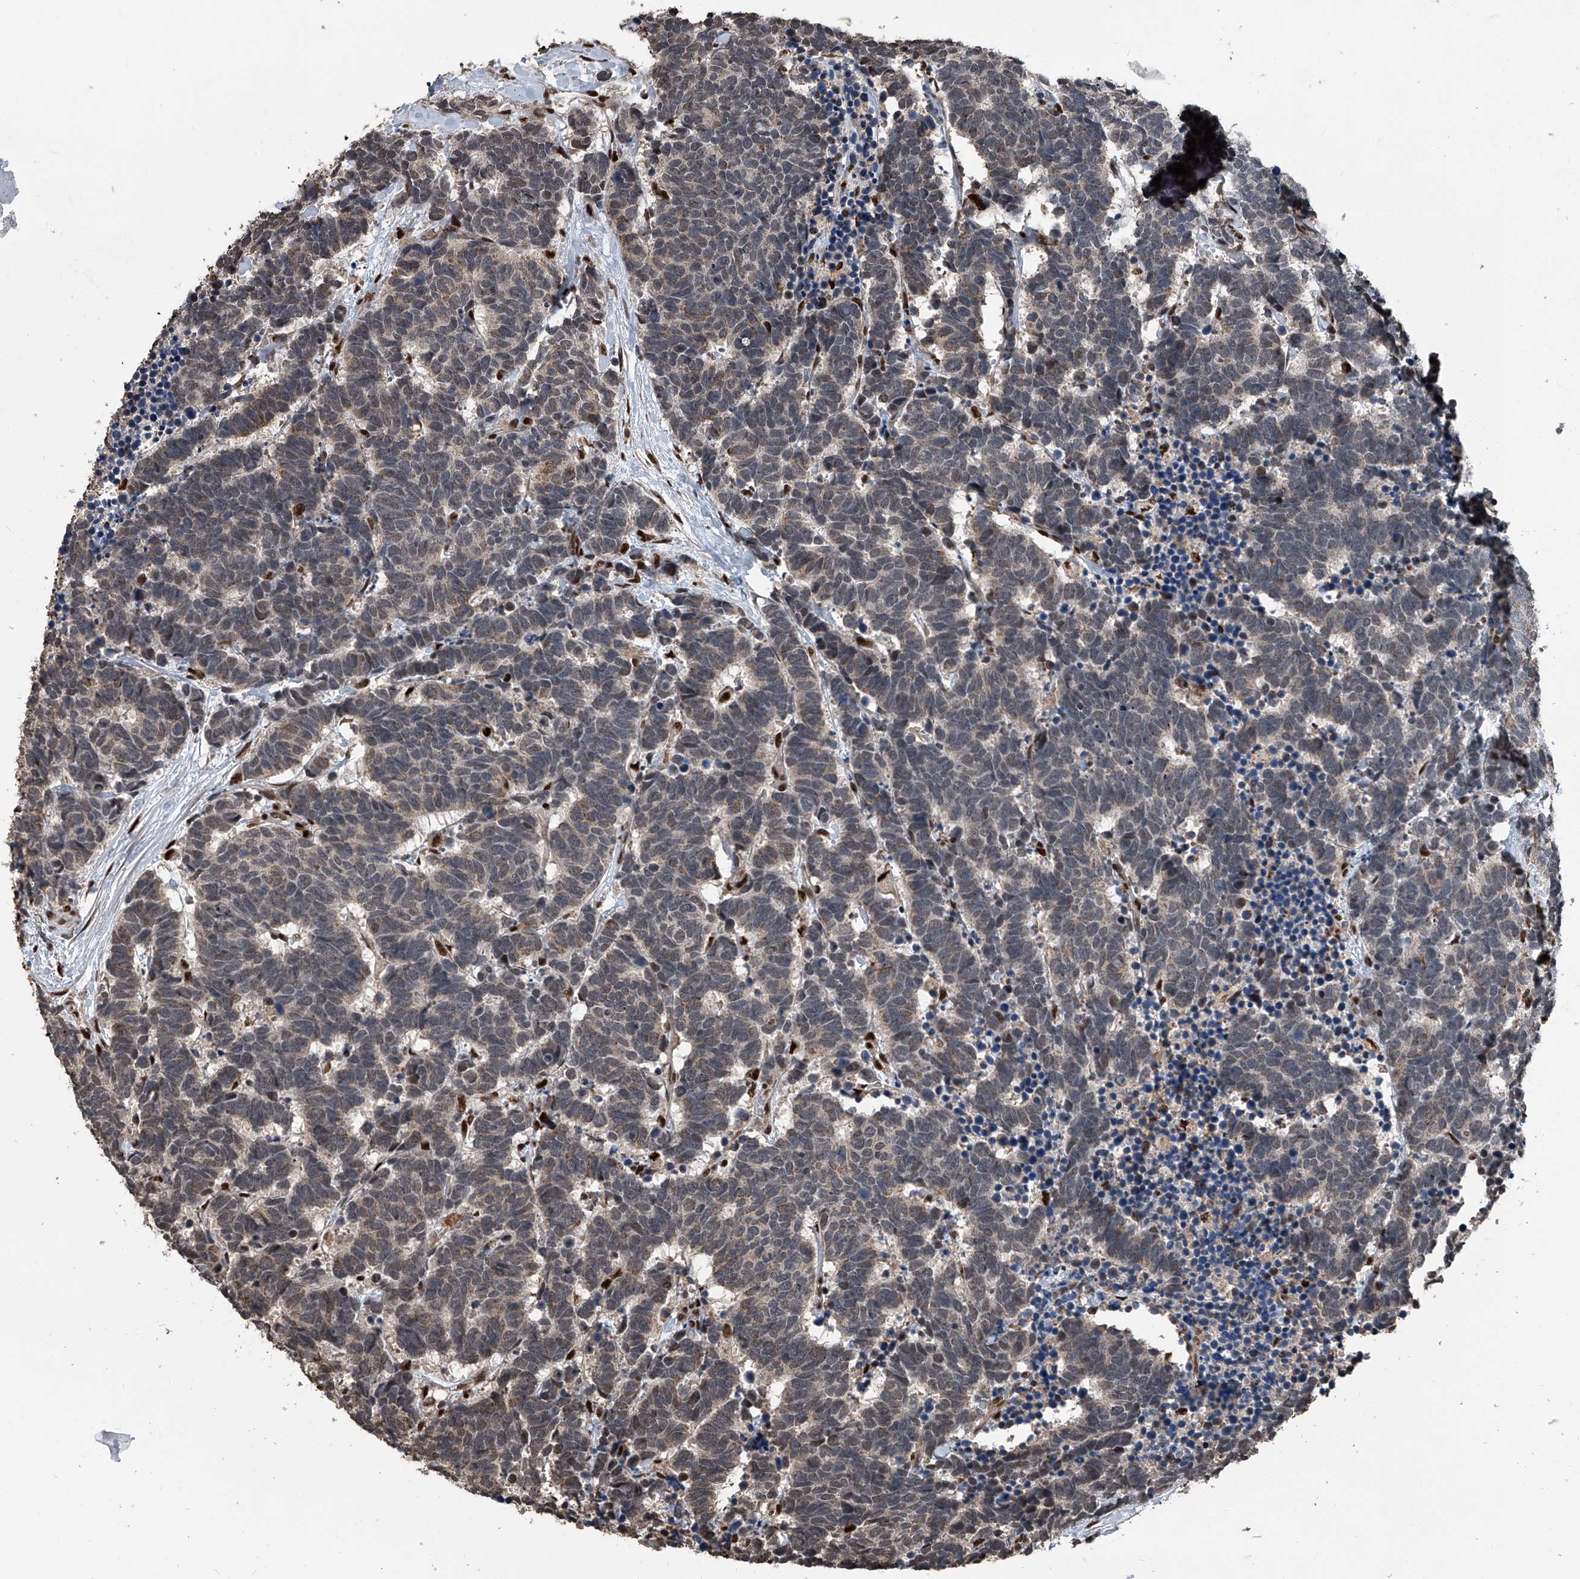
{"staining": {"intensity": "weak", "quantity": "<25%", "location": "nuclear"}, "tissue": "carcinoid", "cell_type": "Tumor cells", "image_type": "cancer", "snomed": [{"axis": "morphology", "description": "Carcinoma, NOS"}, {"axis": "morphology", "description": "Carcinoid, malignant, NOS"}, {"axis": "topography", "description": "Urinary bladder"}], "caption": "Tumor cells are negative for brown protein staining in malignant carcinoid. (DAB (3,3'-diaminobenzidine) immunohistochemistry, high magnification).", "gene": "FKBP5", "patient": {"sex": "male", "age": 57}}